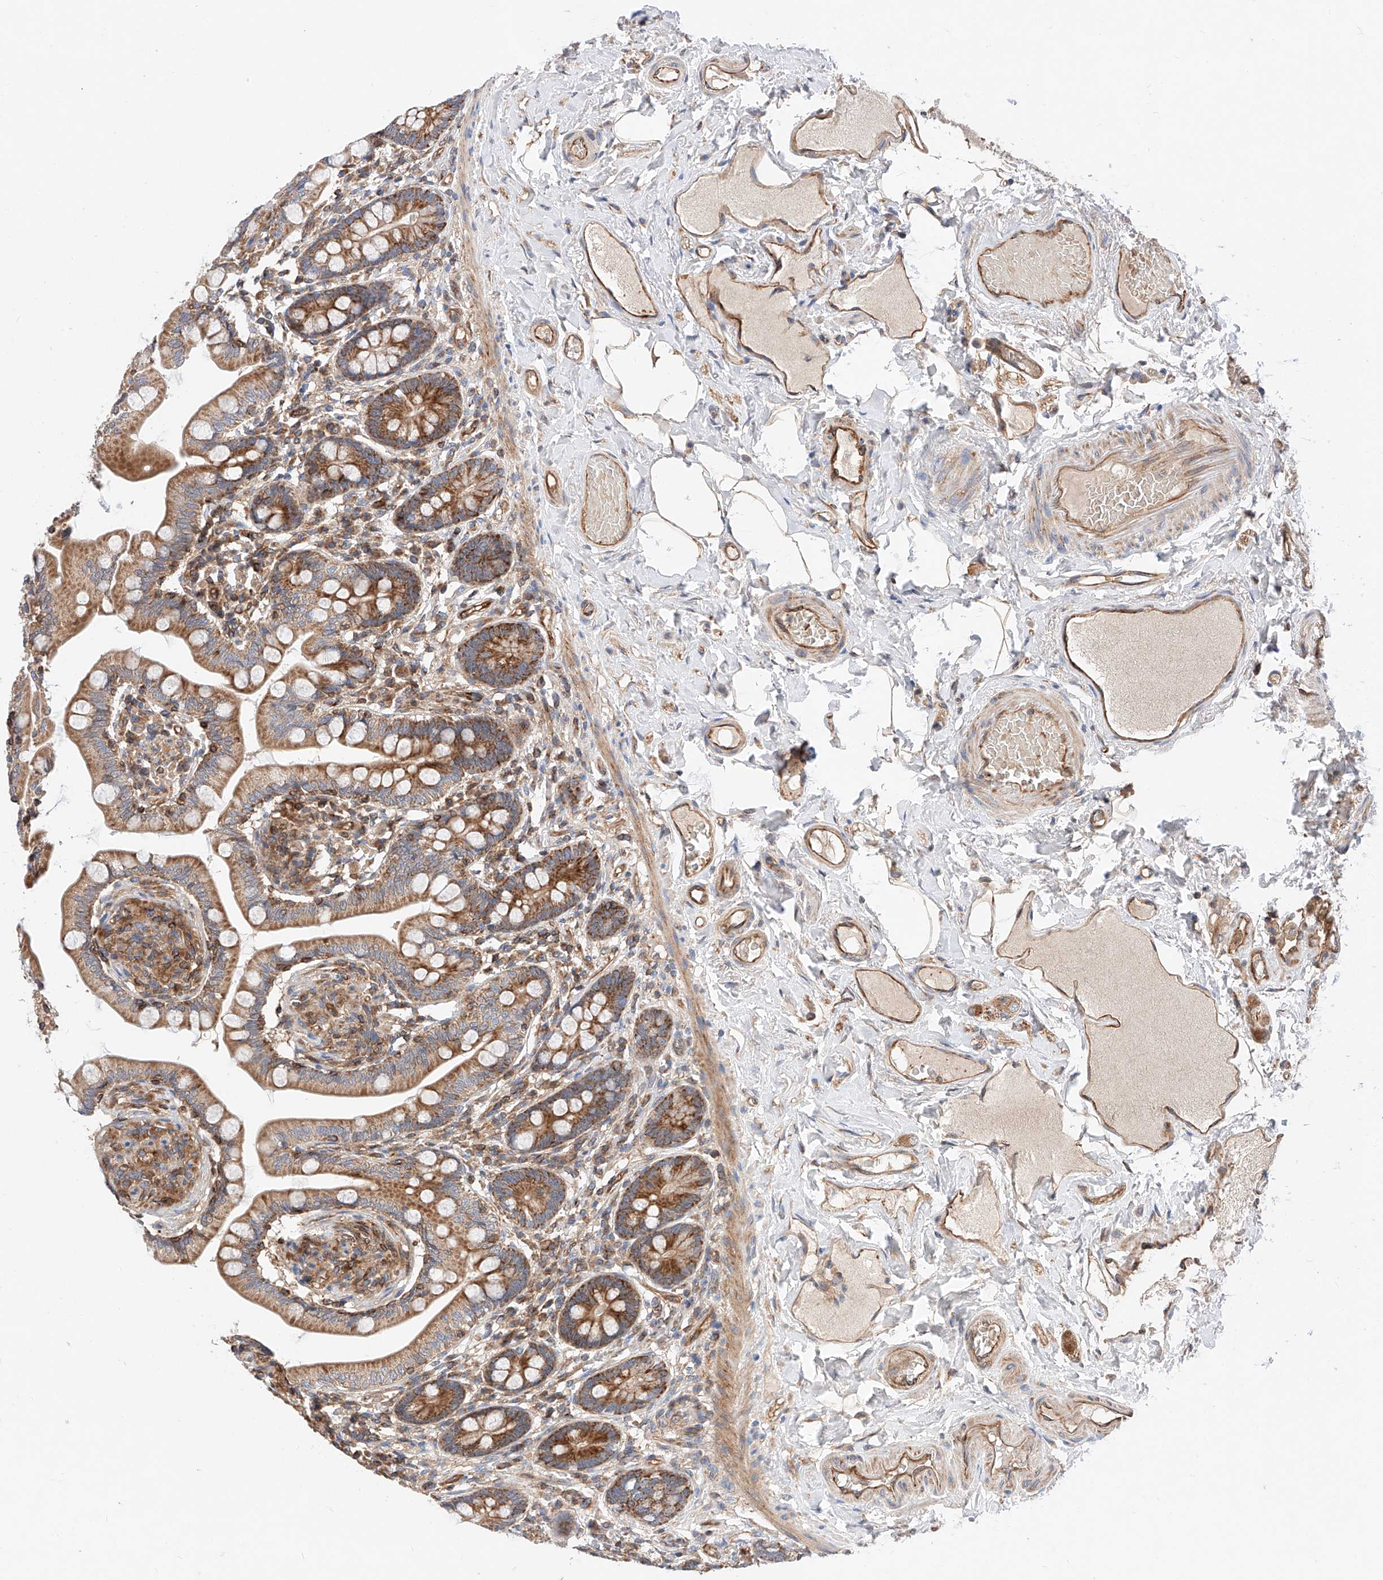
{"staining": {"intensity": "moderate", "quantity": ">75%", "location": "cytoplasmic/membranous"}, "tissue": "small intestine", "cell_type": "Glandular cells", "image_type": "normal", "snomed": [{"axis": "morphology", "description": "Normal tissue, NOS"}, {"axis": "topography", "description": "Small intestine"}], "caption": "A brown stain shows moderate cytoplasmic/membranous expression of a protein in glandular cells of unremarkable small intestine. (Brightfield microscopy of DAB IHC at high magnification).", "gene": "NR1D1", "patient": {"sex": "female", "age": 64}}